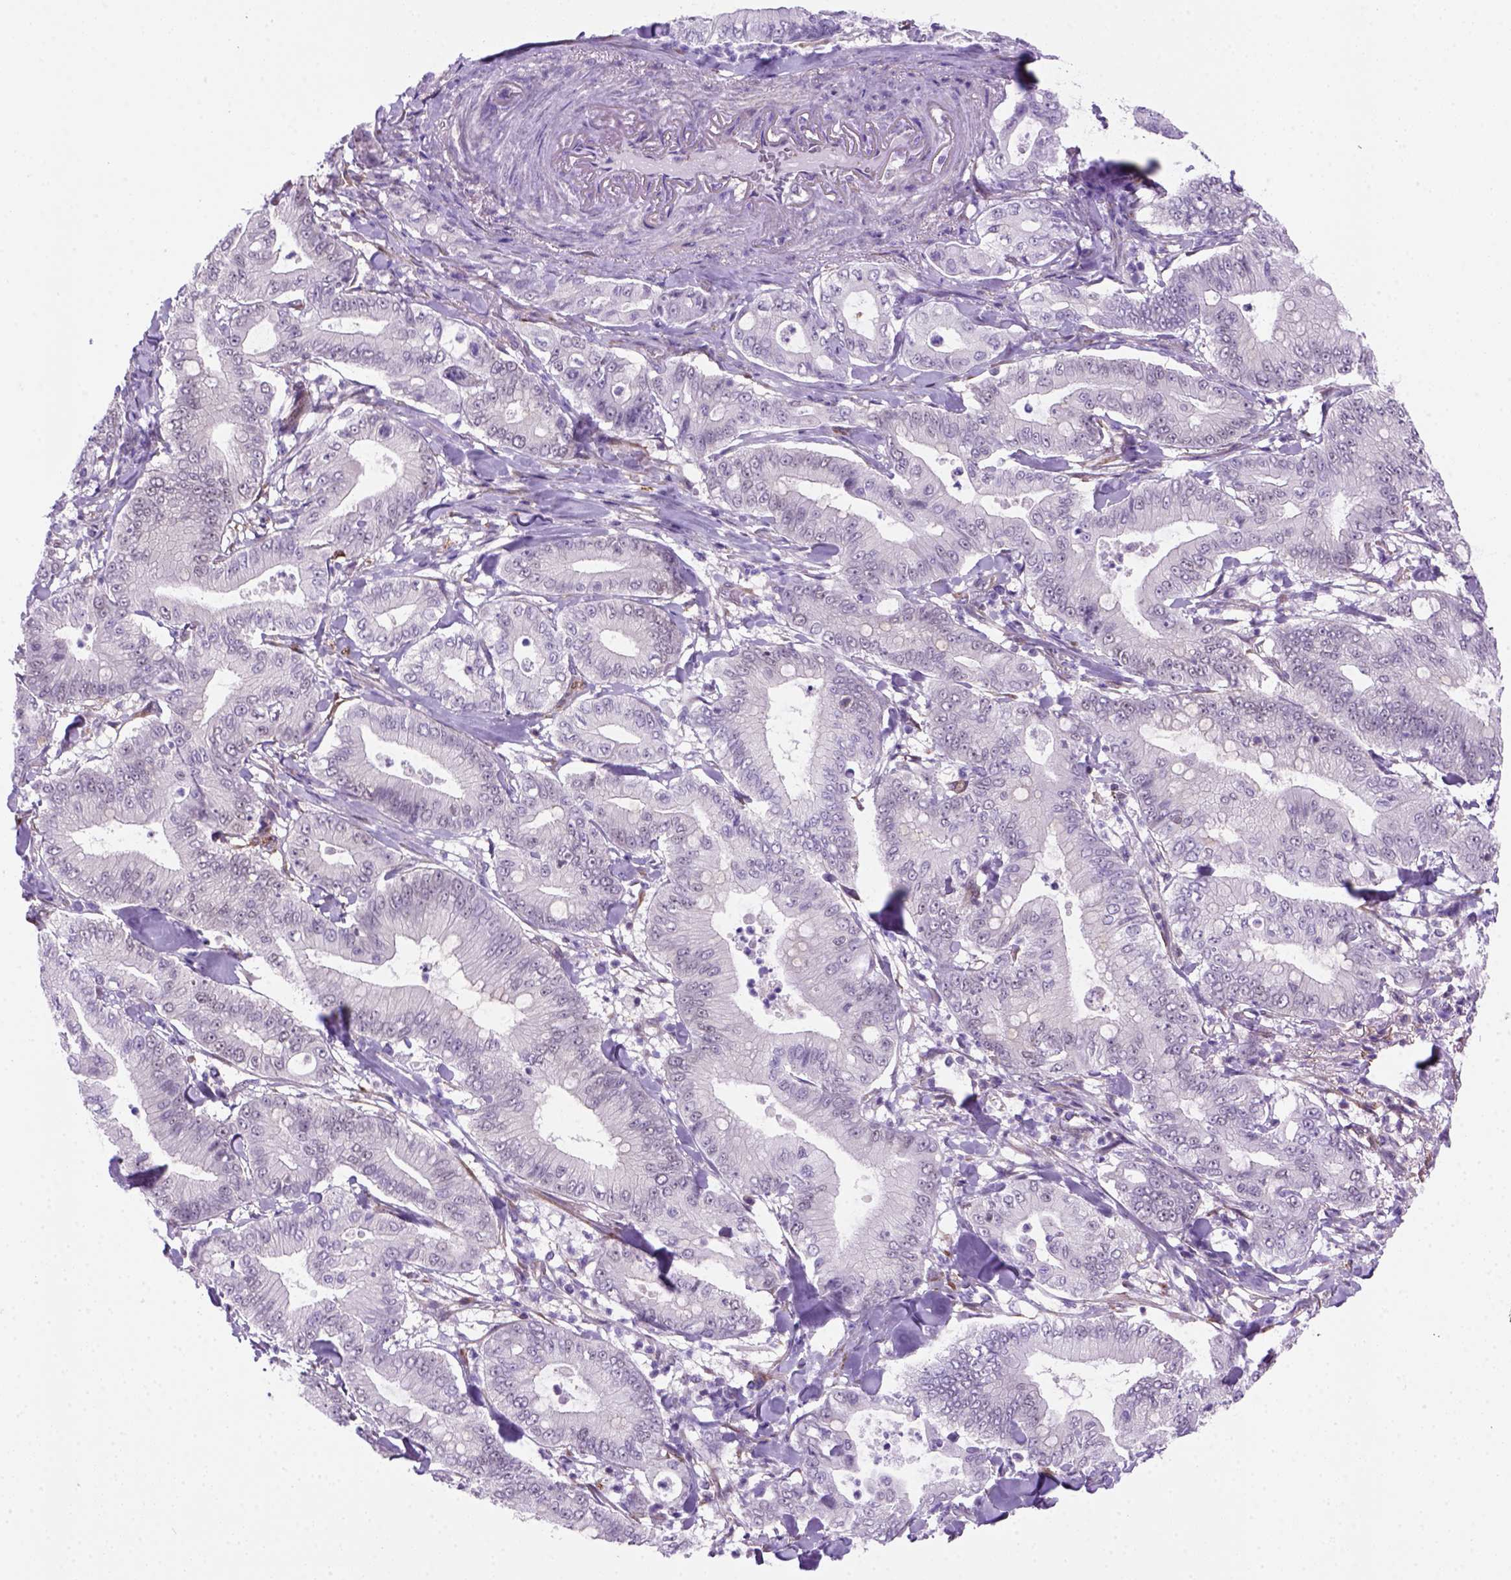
{"staining": {"intensity": "negative", "quantity": "none", "location": "none"}, "tissue": "pancreatic cancer", "cell_type": "Tumor cells", "image_type": "cancer", "snomed": [{"axis": "morphology", "description": "Adenocarcinoma, NOS"}, {"axis": "topography", "description": "Pancreas"}], "caption": "High power microscopy histopathology image of an IHC photomicrograph of pancreatic cancer, revealing no significant positivity in tumor cells.", "gene": "MGMT", "patient": {"sex": "male", "age": 71}}